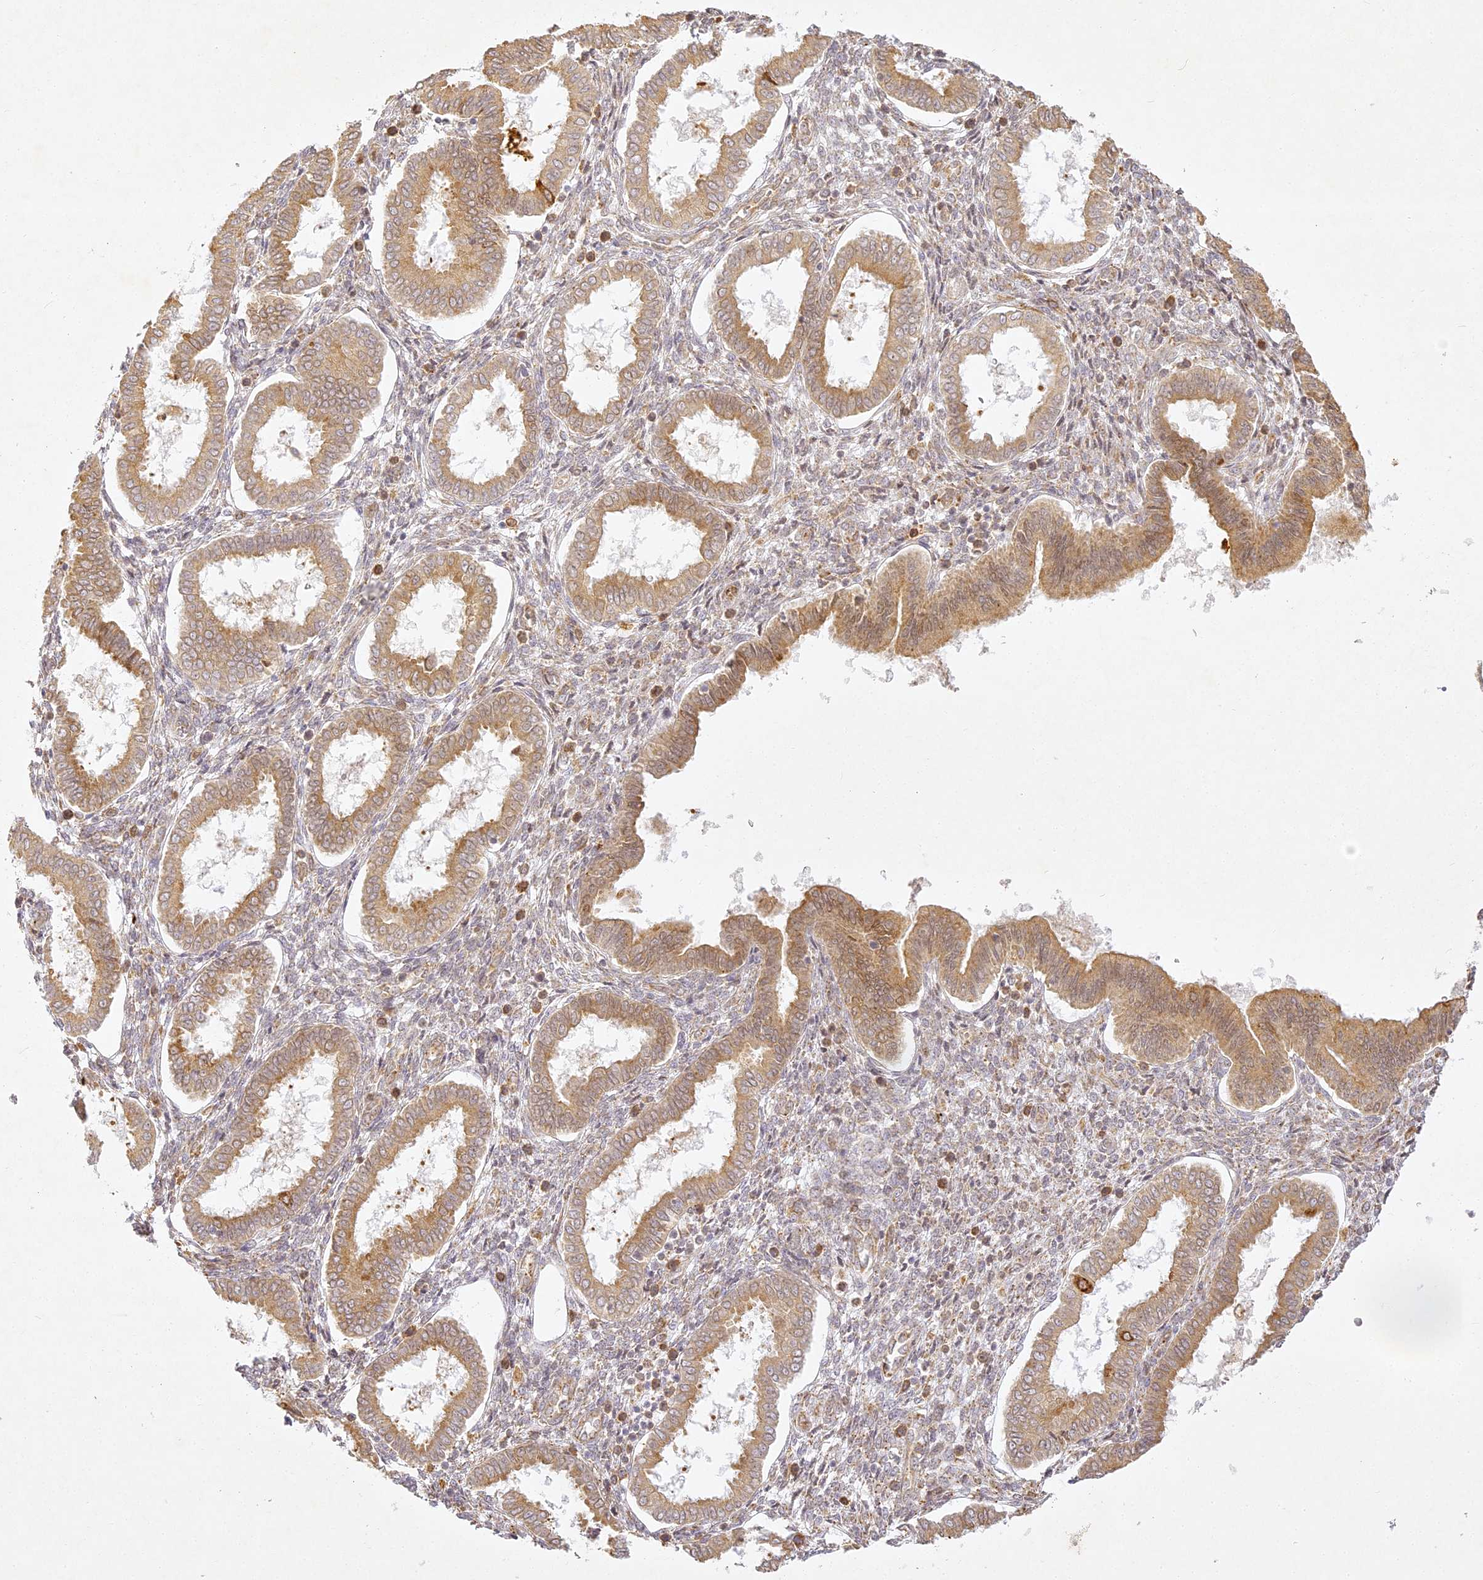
{"staining": {"intensity": "weak", "quantity": "<25%", "location": "cytoplasmic/membranous"}, "tissue": "endometrium", "cell_type": "Cells in endometrial stroma", "image_type": "normal", "snomed": [{"axis": "morphology", "description": "Normal tissue, NOS"}, {"axis": "topography", "description": "Endometrium"}], "caption": "This is an immunohistochemistry (IHC) histopathology image of benign human endometrium. There is no positivity in cells in endometrial stroma.", "gene": "SLC30A5", "patient": {"sex": "female", "age": 24}}